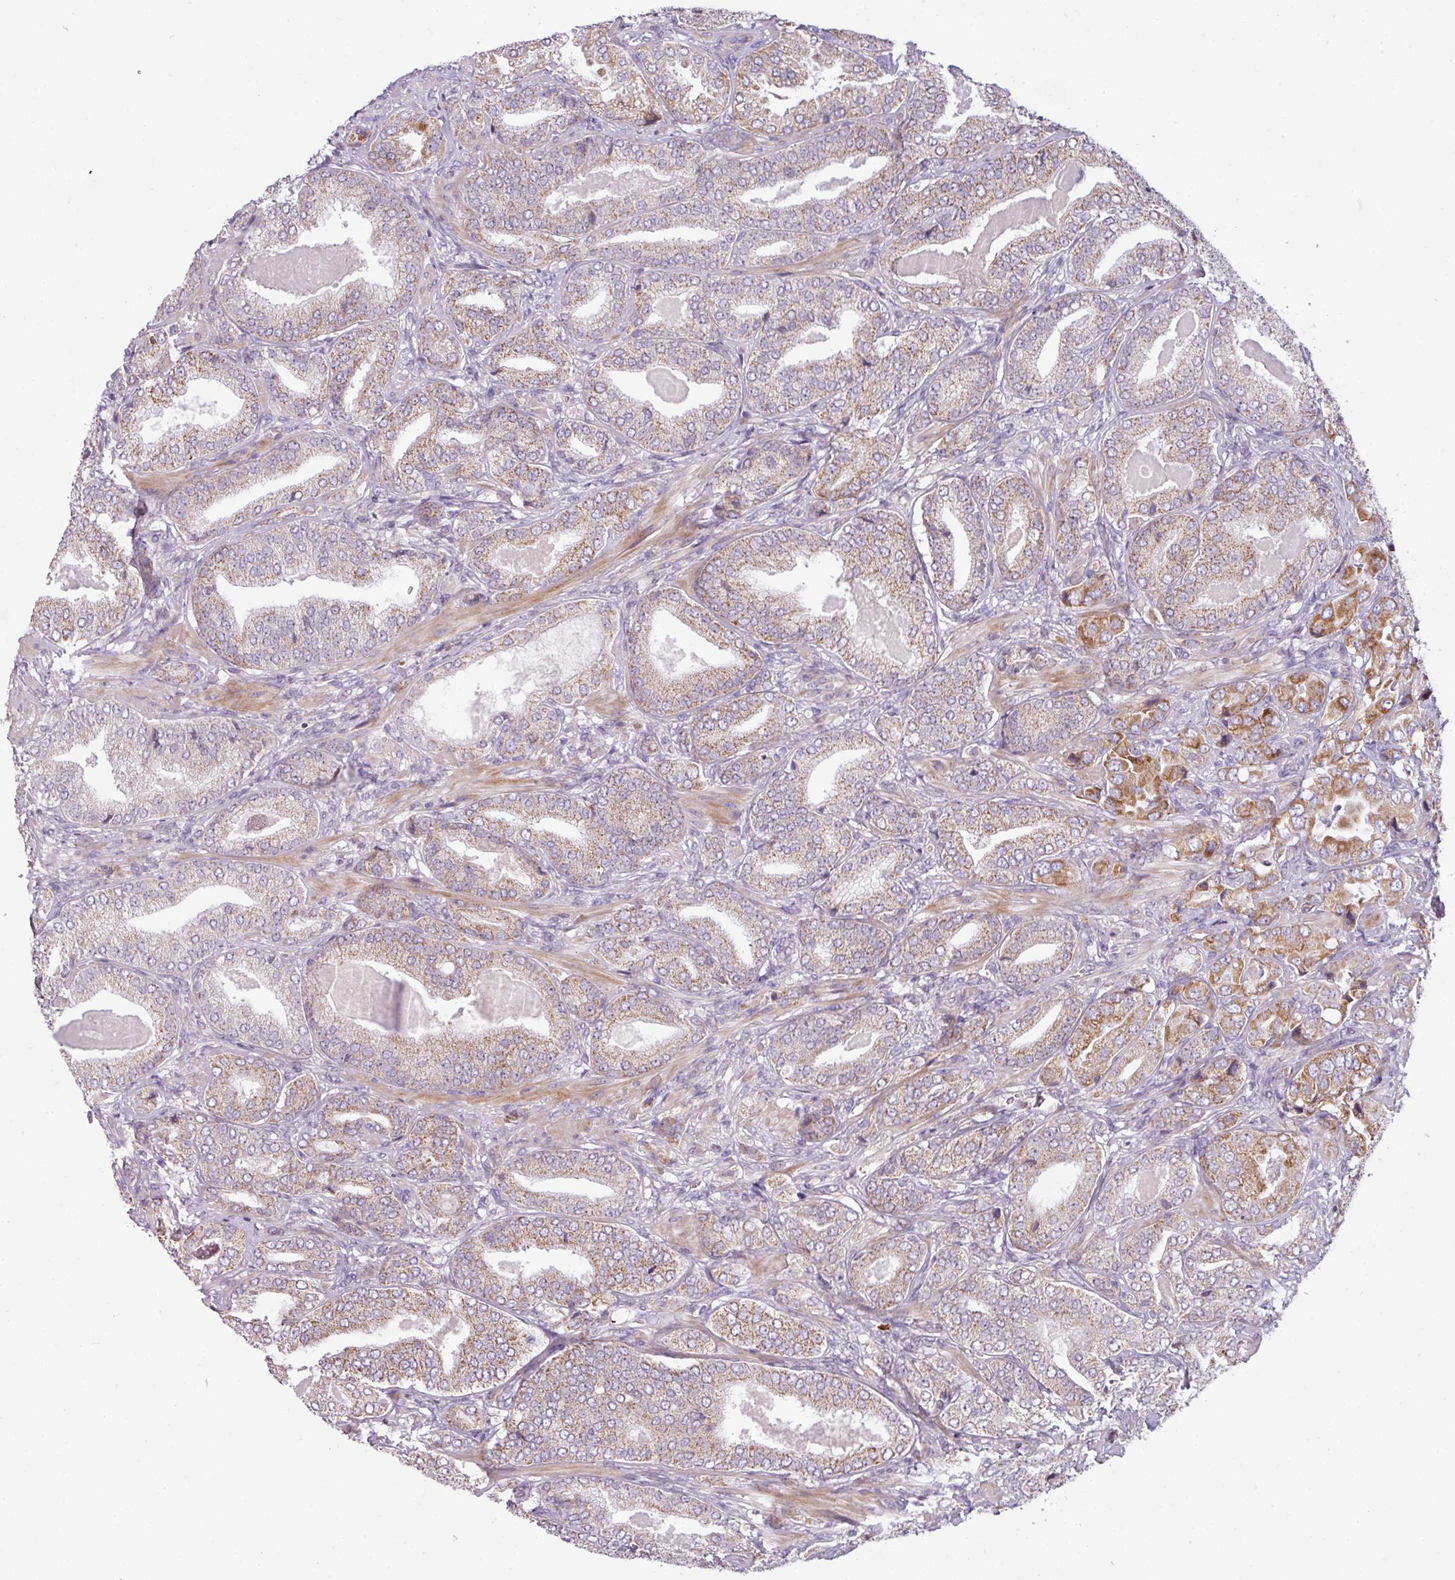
{"staining": {"intensity": "moderate", "quantity": "25%-75%", "location": "cytoplasmic/membranous"}, "tissue": "prostate cancer", "cell_type": "Tumor cells", "image_type": "cancer", "snomed": [{"axis": "morphology", "description": "Adenocarcinoma, High grade"}, {"axis": "topography", "description": "Prostate"}], "caption": "The image shows a brown stain indicating the presence of a protein in the cytoplasmic/membranous of tumor cells in high-grade adenocarcinoma (prostate).", "gene": "C2orf68", "patient": {"sex": "male", "age": 63}}